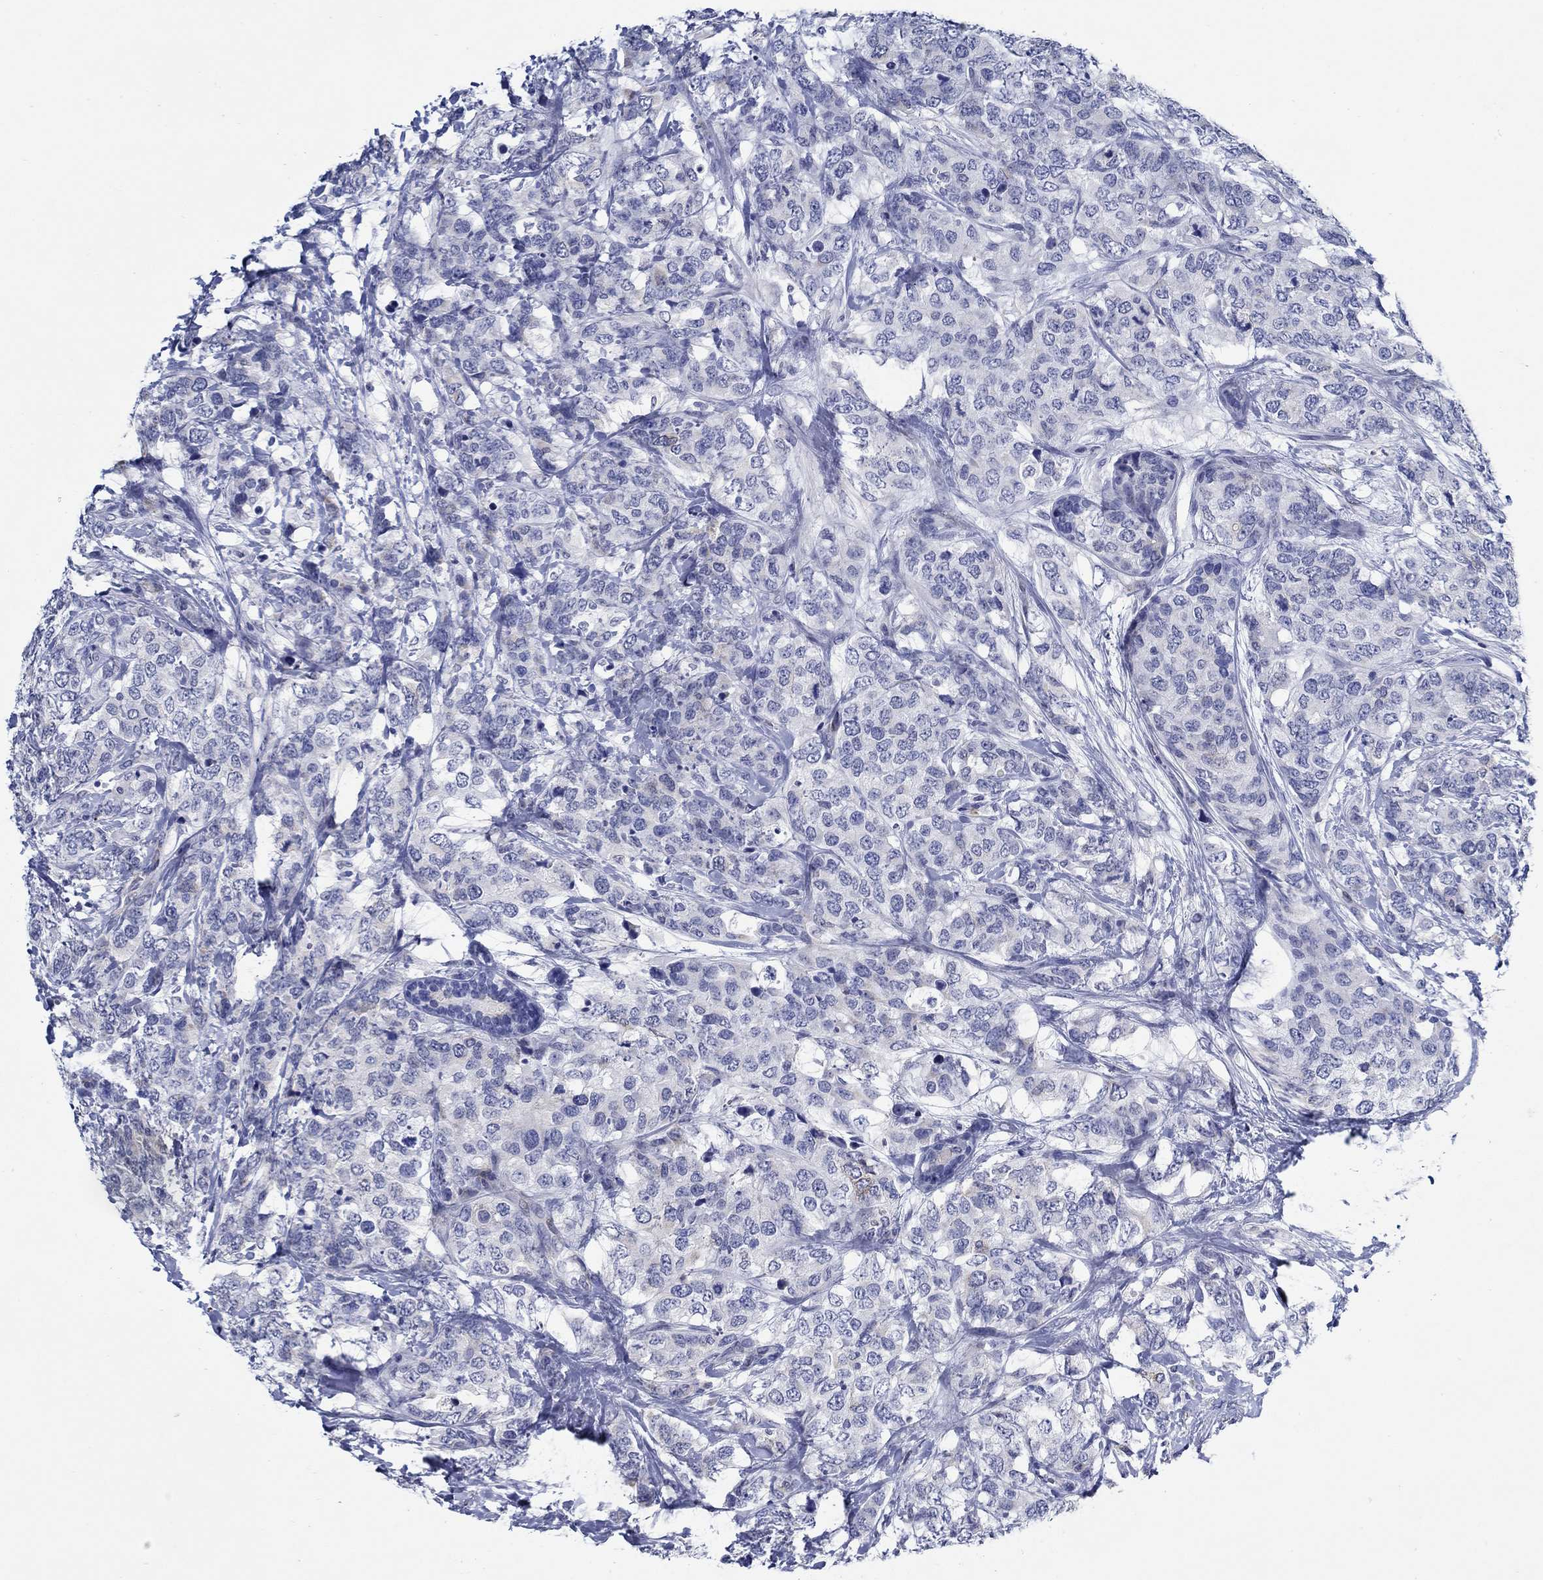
{"staining": {"intensity": "negative", "quantity": "none", "location": "none"}, "tissue": "breast cancer", "cell_type": "Tumor cells", "image_type": "cancer", "snomed": [{"axis": "morphology", "description": "Lobular carcinoma"}, {"axis": "topography", "description": "Breast"}], "caption": "Immunohistochemistry (IHC) histopathology image of human lobular carcinoma (breast) stained for a protein (brown), which reveals no staining in tumor cells.", "gene": "MC2R", "patient": {"sex": "female", "age": 59}}